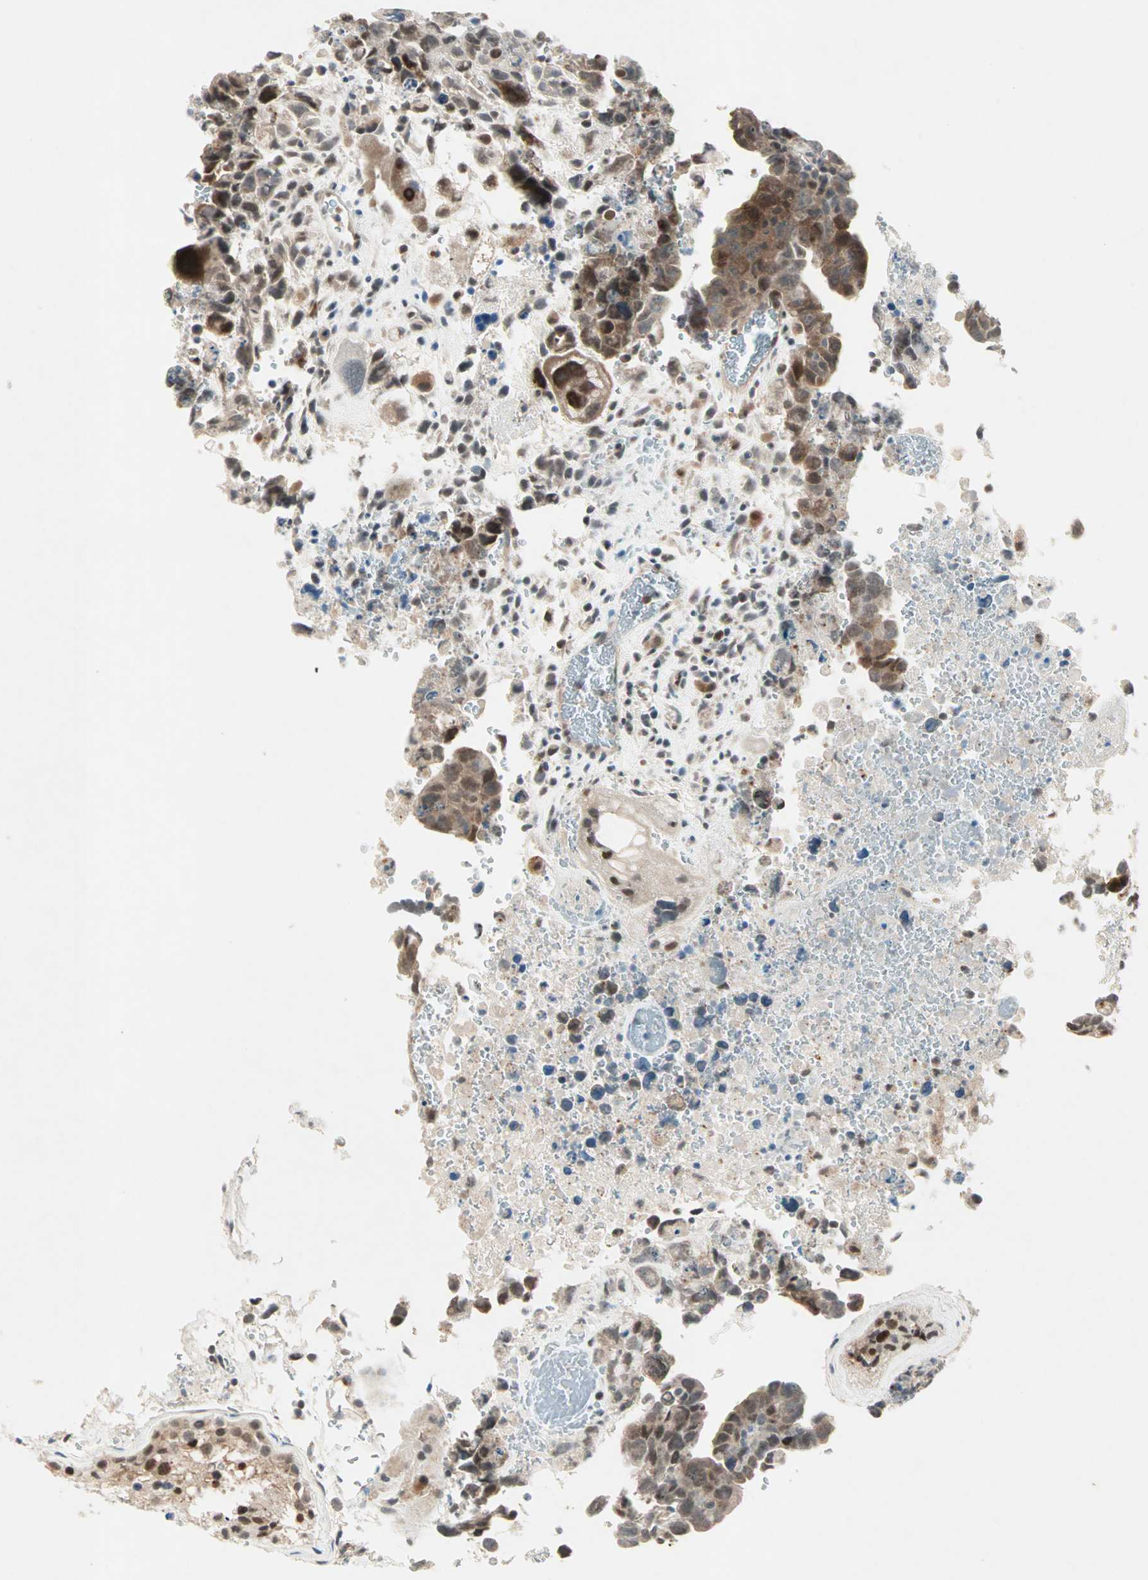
{"staining": {"intensity": "moderate", "quantity": "25%-75%", "location": "cytoplasmic/membranous,nuclear"}, "tissue": "testis cancer", "cell_type": "Tumor cells", "image_type": "cancer", "snomed": [{"axis": "morphology", "description": "Carcinoma, Embryonal, NOS"}, {"axis": "topography", "description": "Testis"}], "caption": "IHC of testis cancer exhibits medium levels of moderate cytoplasmic/membranous and nuclear expression in approximately 25%-75% of tumor cells.", "gene": "RTL6", "patient": {"sex": "male", "age": 28}}